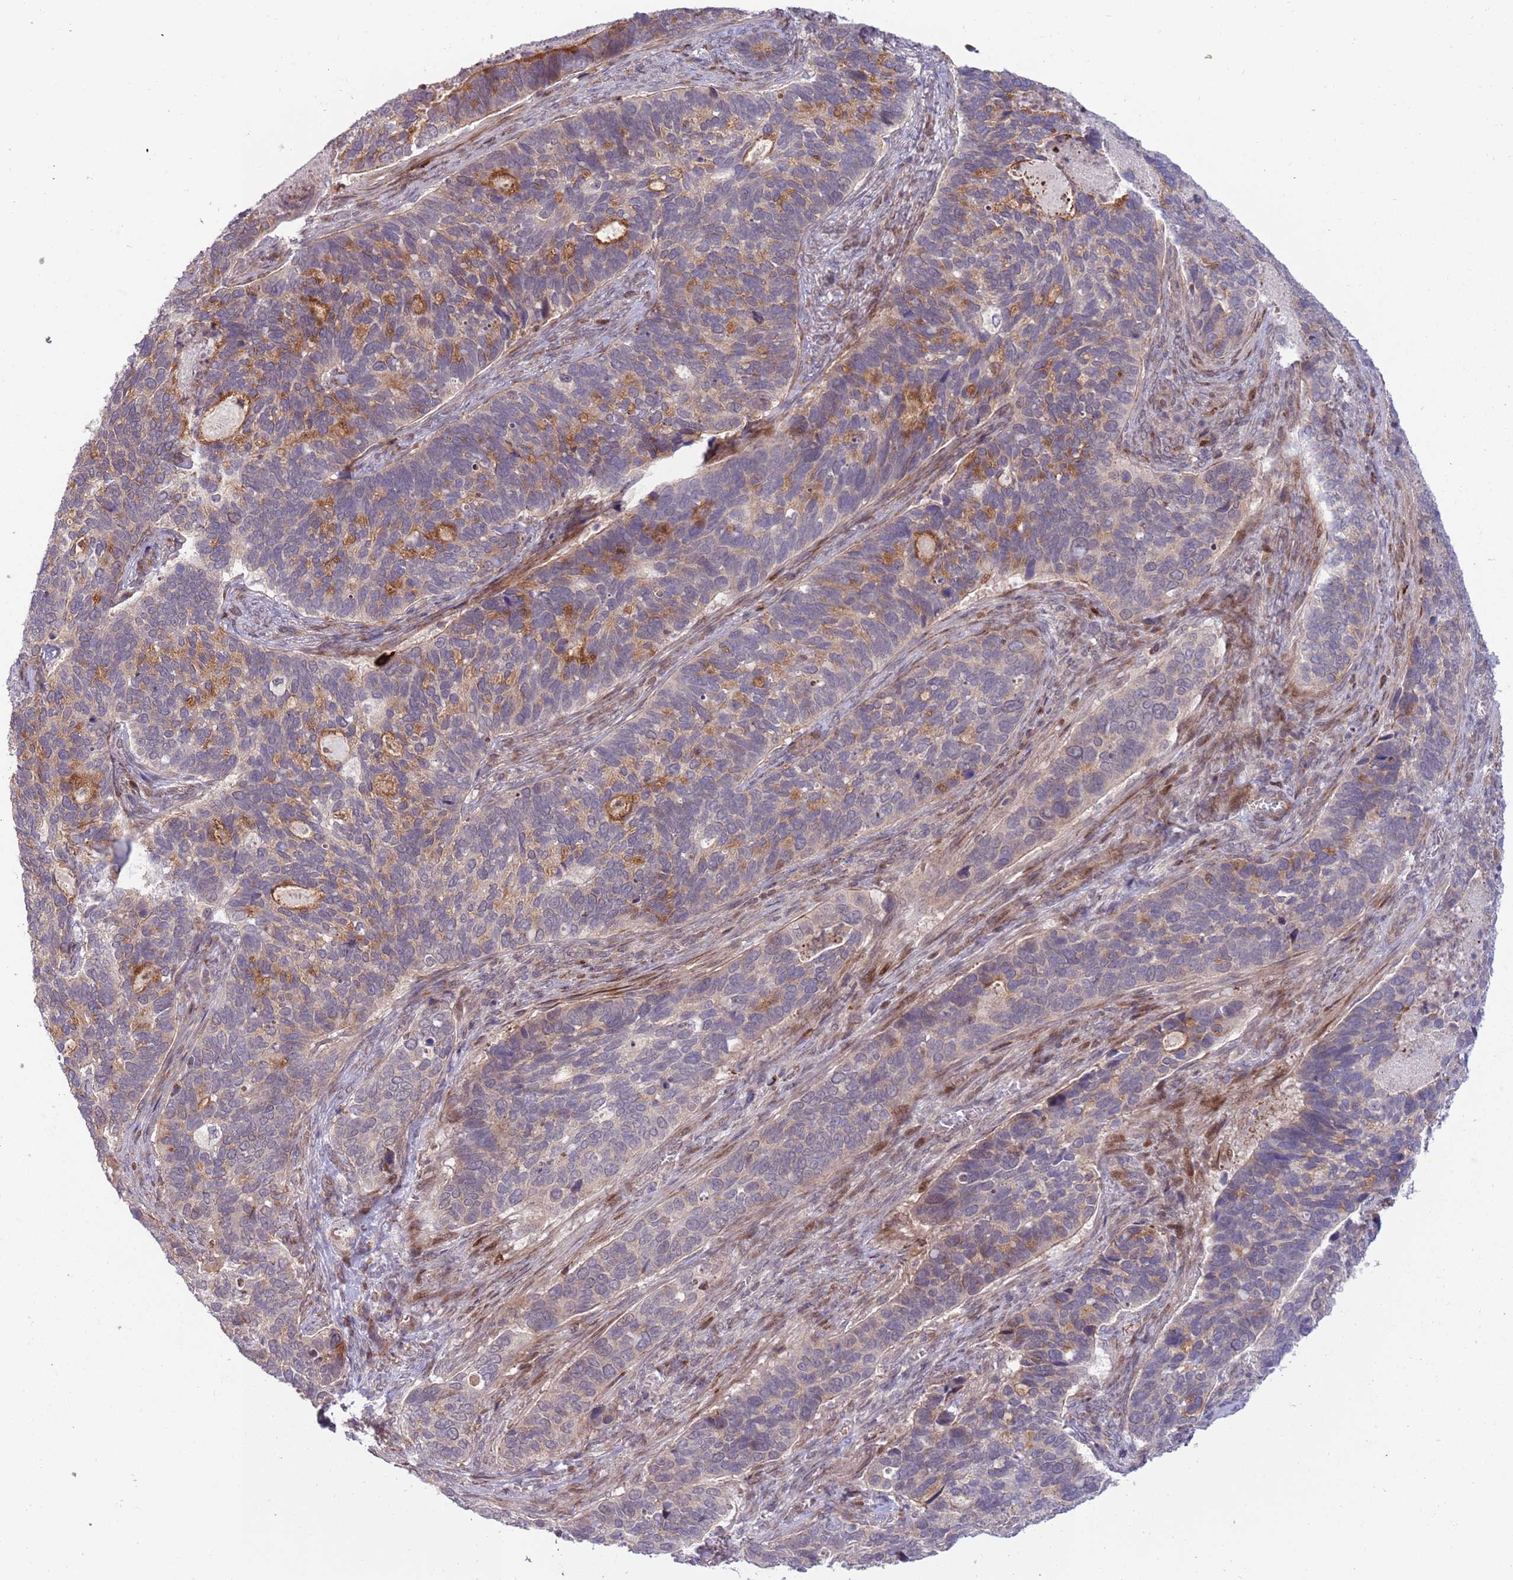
{"staining": {"intensity": "moderate", "quantity": "<25%", "location": "cytoplasmic/membranous"}, "tissue": "cervical cancer", "cell_type": "Tumor cells", "image_type": "cancer", "snomed": [{"axis": "morphology", "description": "Squamous cell carcinoma, NOS"}, {"axis": "topography", "description": "Cervix"}], "caption": "Immunohistochemical staining of cervical squamous cell carcinoma displays low levels of moderate cytoplasmic/membranous protein staining in about <25% of tumor cells. (DAB IHC with brightfield microscopy, high magnification).", "gene": "NT5DC4", "patient": {"sex": "female", "age": 38}}